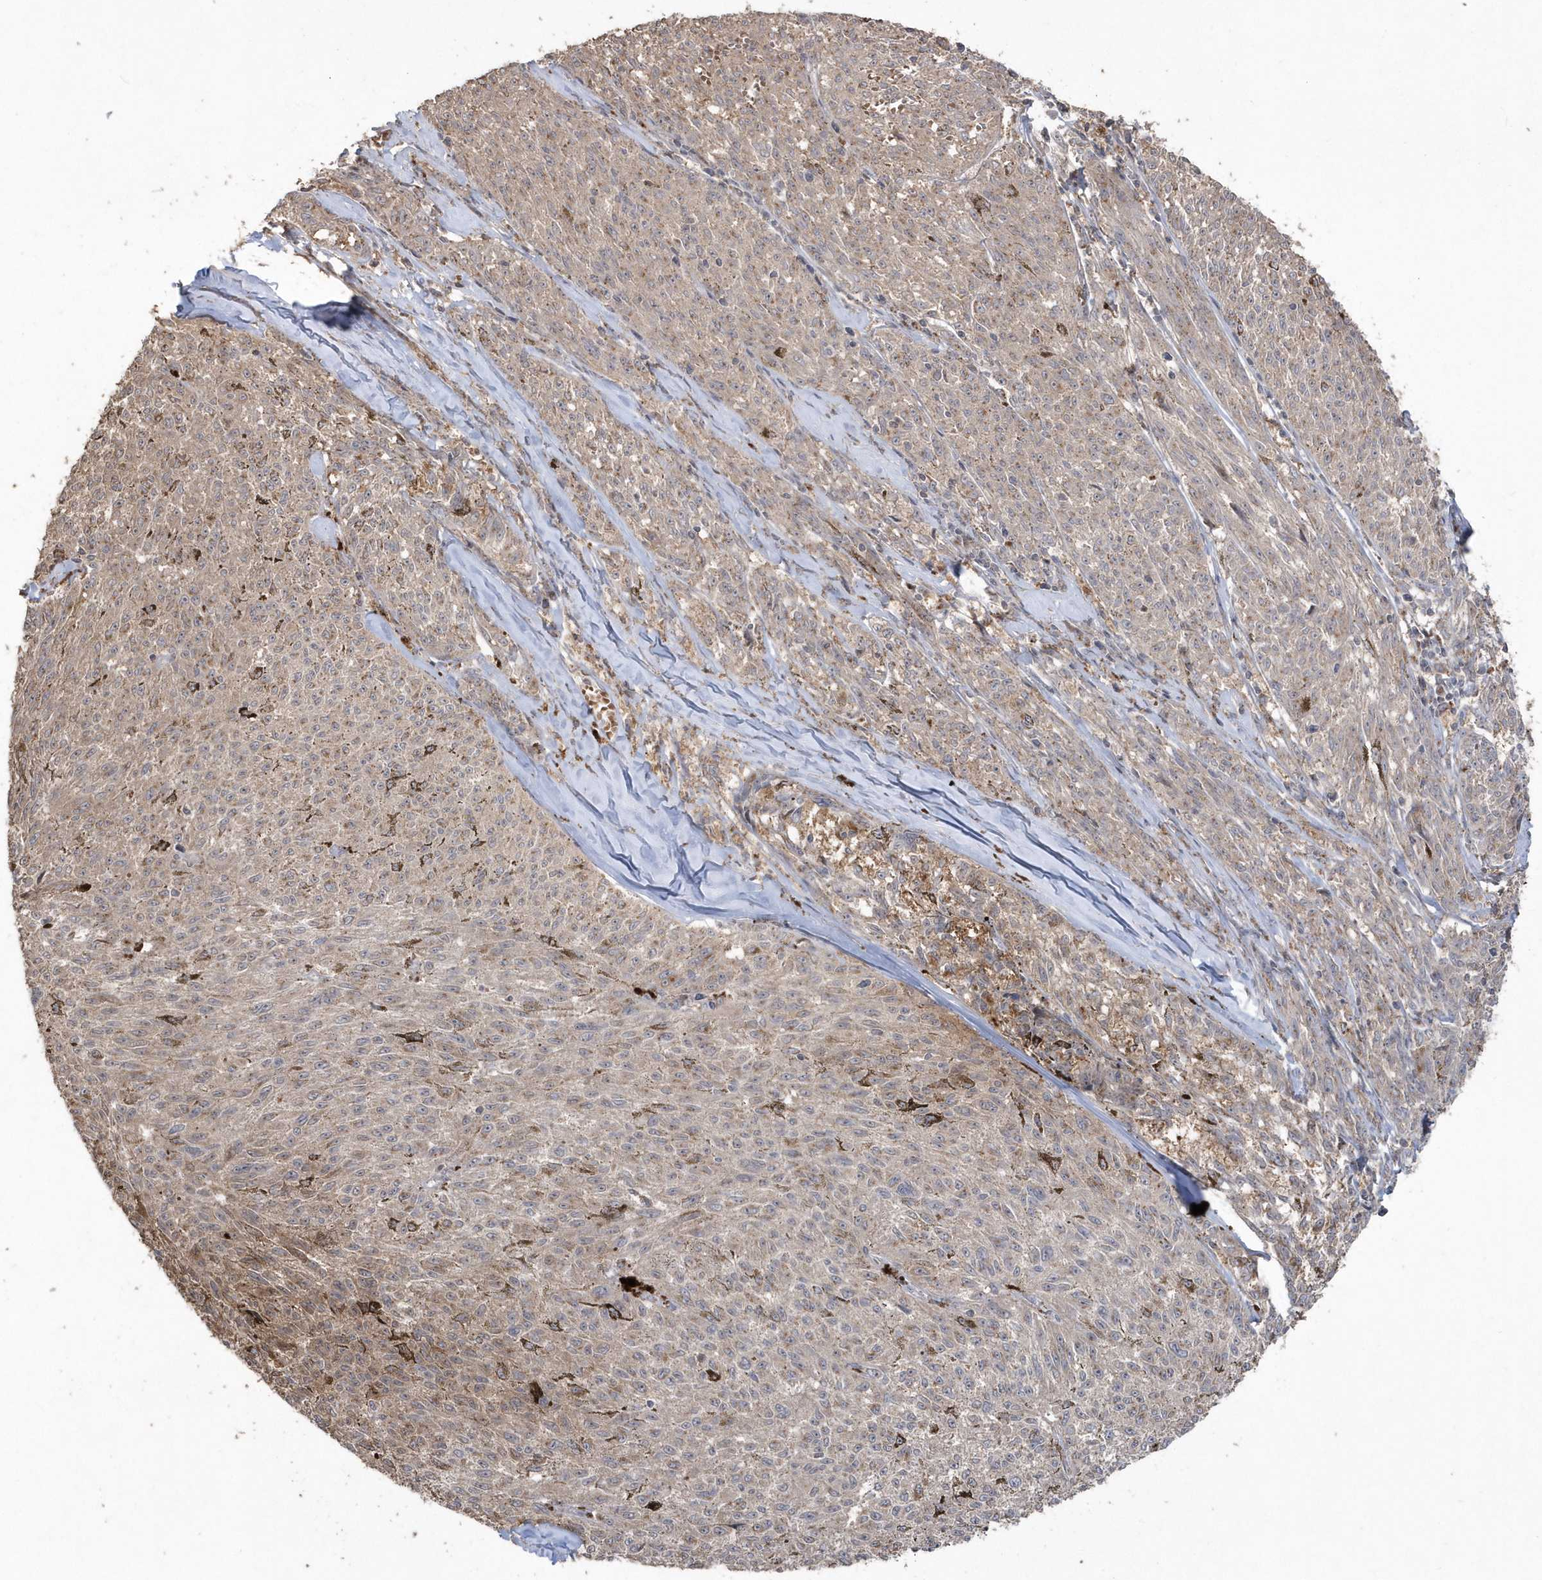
{"staining": {"intensity": "weak", "quantity": ">75%", "location": "cytoplasmic/membranous"}, "tissue": "melanoma", "cell_type": "Tumor cells", "image_type": "cancer", "snomed": [{"axis": "morphology", "description": "Malignant melanoma, NOS"}, {"axis": "topography", "description": "Skin"}], "caption": "An image of melanoma stained for a protein reveals weak cytoplasmic/membranous brown staining in tumor cells.", "gene": "GEMIN6", "patient": {"sex": "female", "age": 72}}